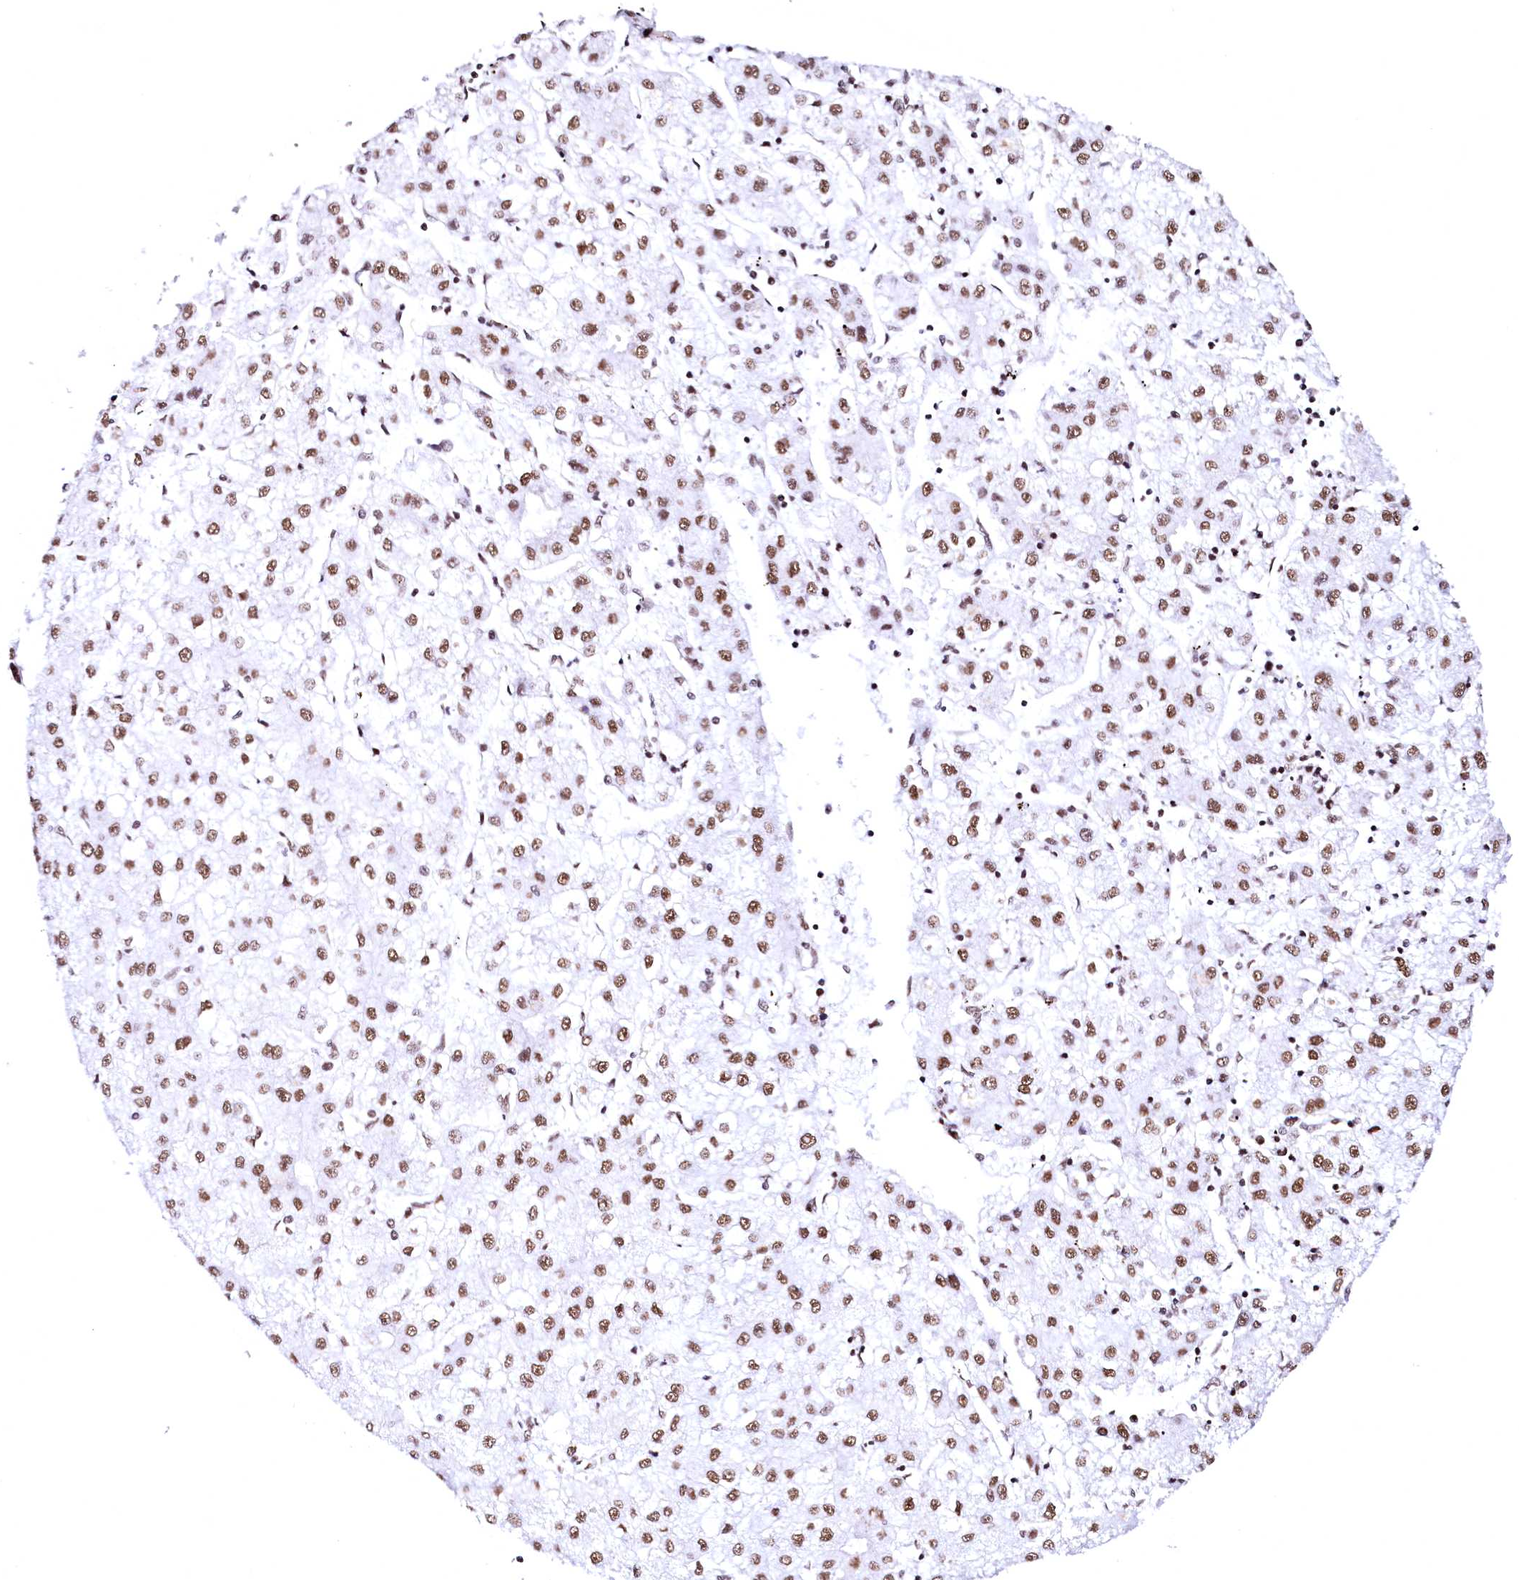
{"staining": {"intensity": "moderate", "quantity": ">75%", "location": "nuclear"}, "tissue": "liver cancer", "cell_type": "Tumor cells", "image_type": "cancer", "snomed": [{"axis": "morphology", "description": "Carcinoma, Hepatocellular, NOS"}, {"axis": "topography", "description": "Liver"}], "caption": "IHC (DAB) staining of liver cancer (hepatocellular carcinoma) displays moderate nuclear protein staining in about >75% of tumor cells.", "gene": "CPSF6", "patient": {"sex": "male", "age": 72}}